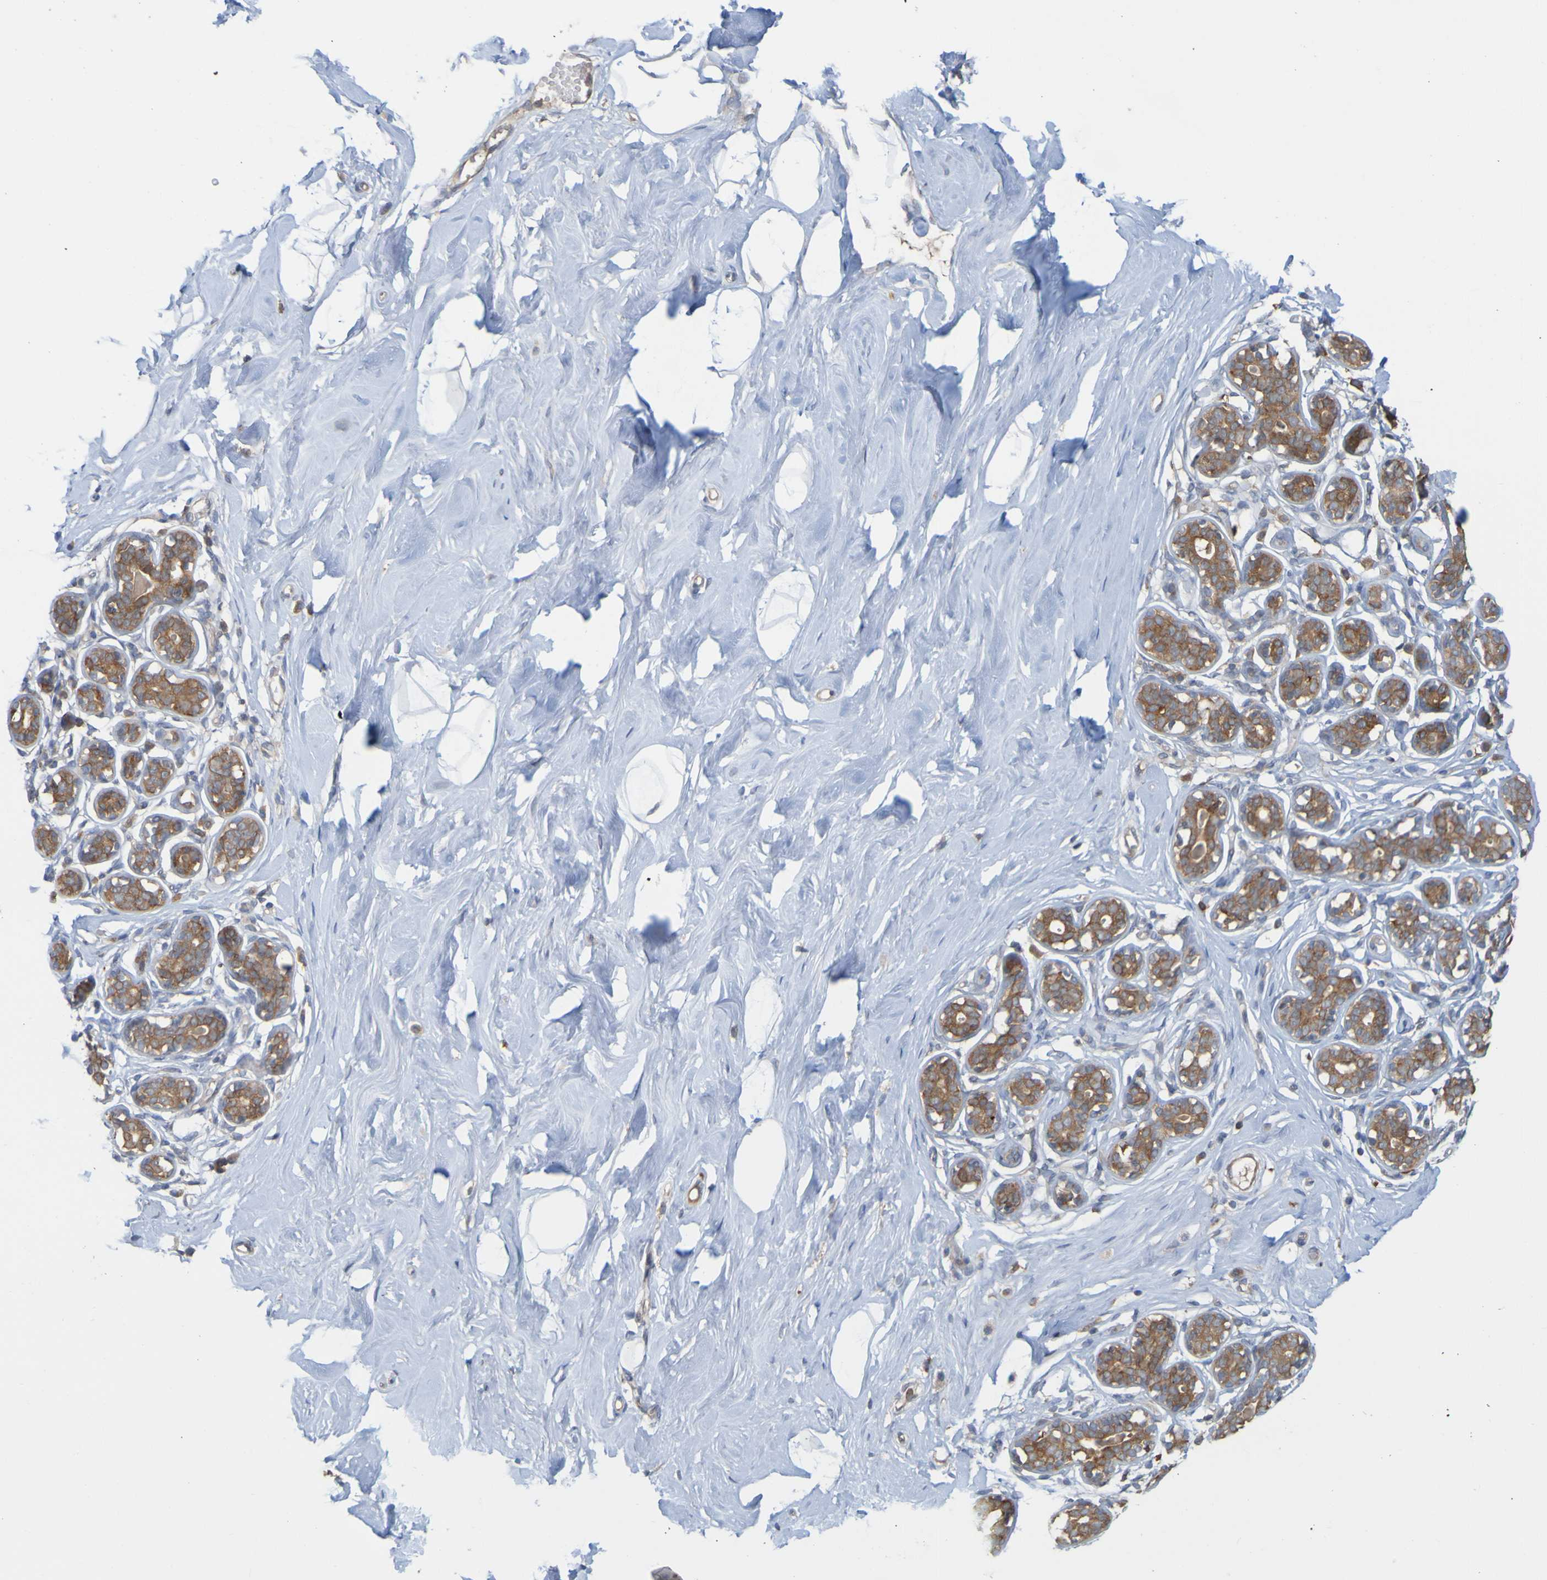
{"staining": {"intensity": "negative", "quantity": "none", "location": "none"}, "tissue": "breast", "cell_type": "Adipocytes", "image_type": "normal", "snomed": [{"axis": "morphology", "description": "Normal tissue, NOS"}, {"axis": "topography", "description": "Breast"}], "caption": "DAB (3,3'-diaminobenzidine) immunohistochemical staining of benign human breast displays no significant positivity in adipocytes. The staining is performed using DAB brown chromogen with nuclei counter-stained in using hematoxylin.", "gene": "NAV2", "patient": {"sex": "female", "age": 23}}